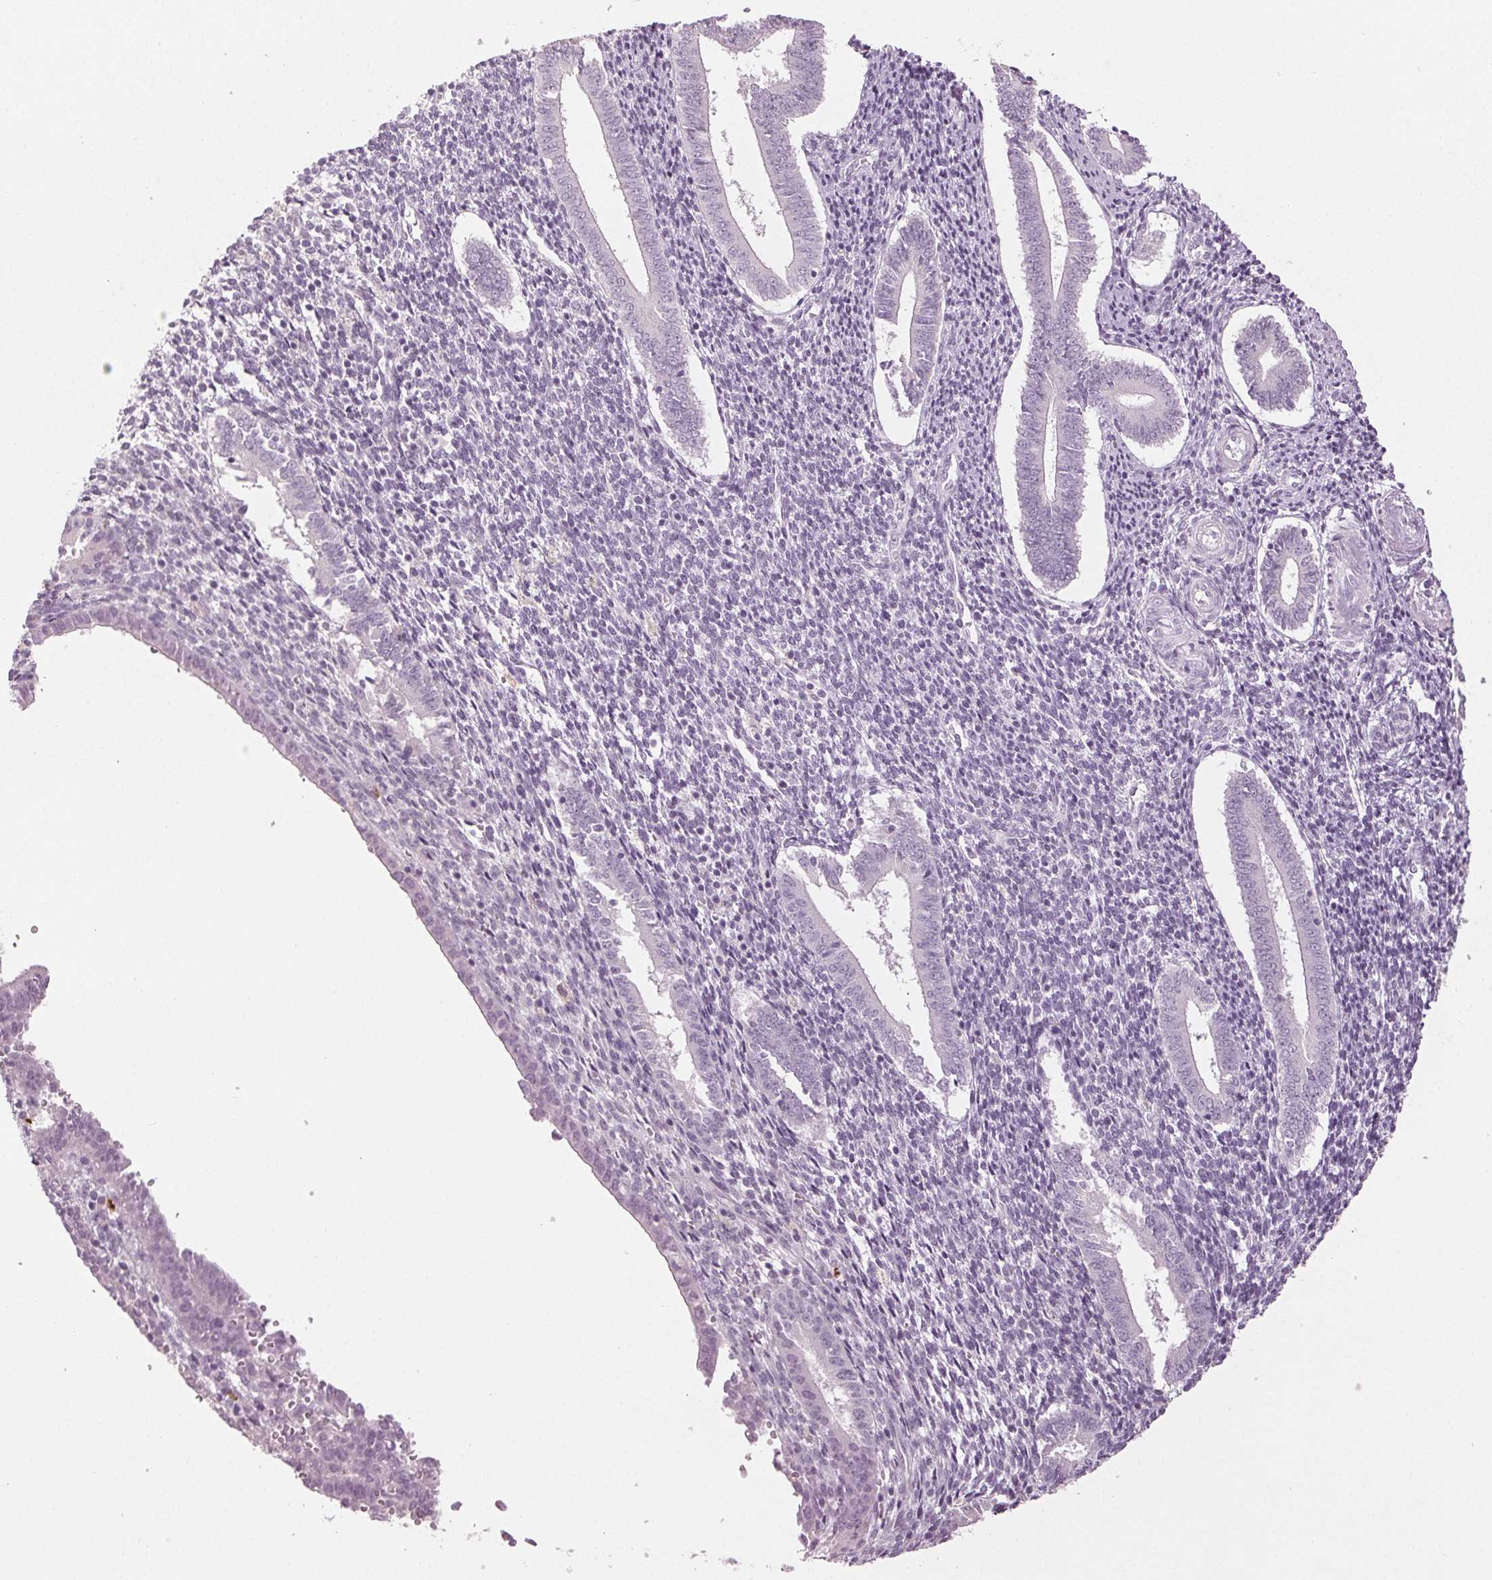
{"staining": {"intensity": "negative", "quantity": "none", "location": "none"}, "tissue": "endometrium", "cell_type": "Cells in endometrial stroma", "image_type": "normal", "snomed": [{"axis": "morphology", "description": "Normal tissue, NOS"}, {"axis": "topography", "description": "Endometrium"}], "caption": "This is a histopathology image of immunohistochemistry staining of unremarkable endometrium, which shows no positivity in cells in endometrial stroma. (Stains: DAB (3,3'-diaminobenzidine) immunohistochemistry with hematoxylin counter stain, Microscopy: brightfield microscopy at high magnification).", "gene": "LTF", "patient": {"sex": "female", "age": 25}}